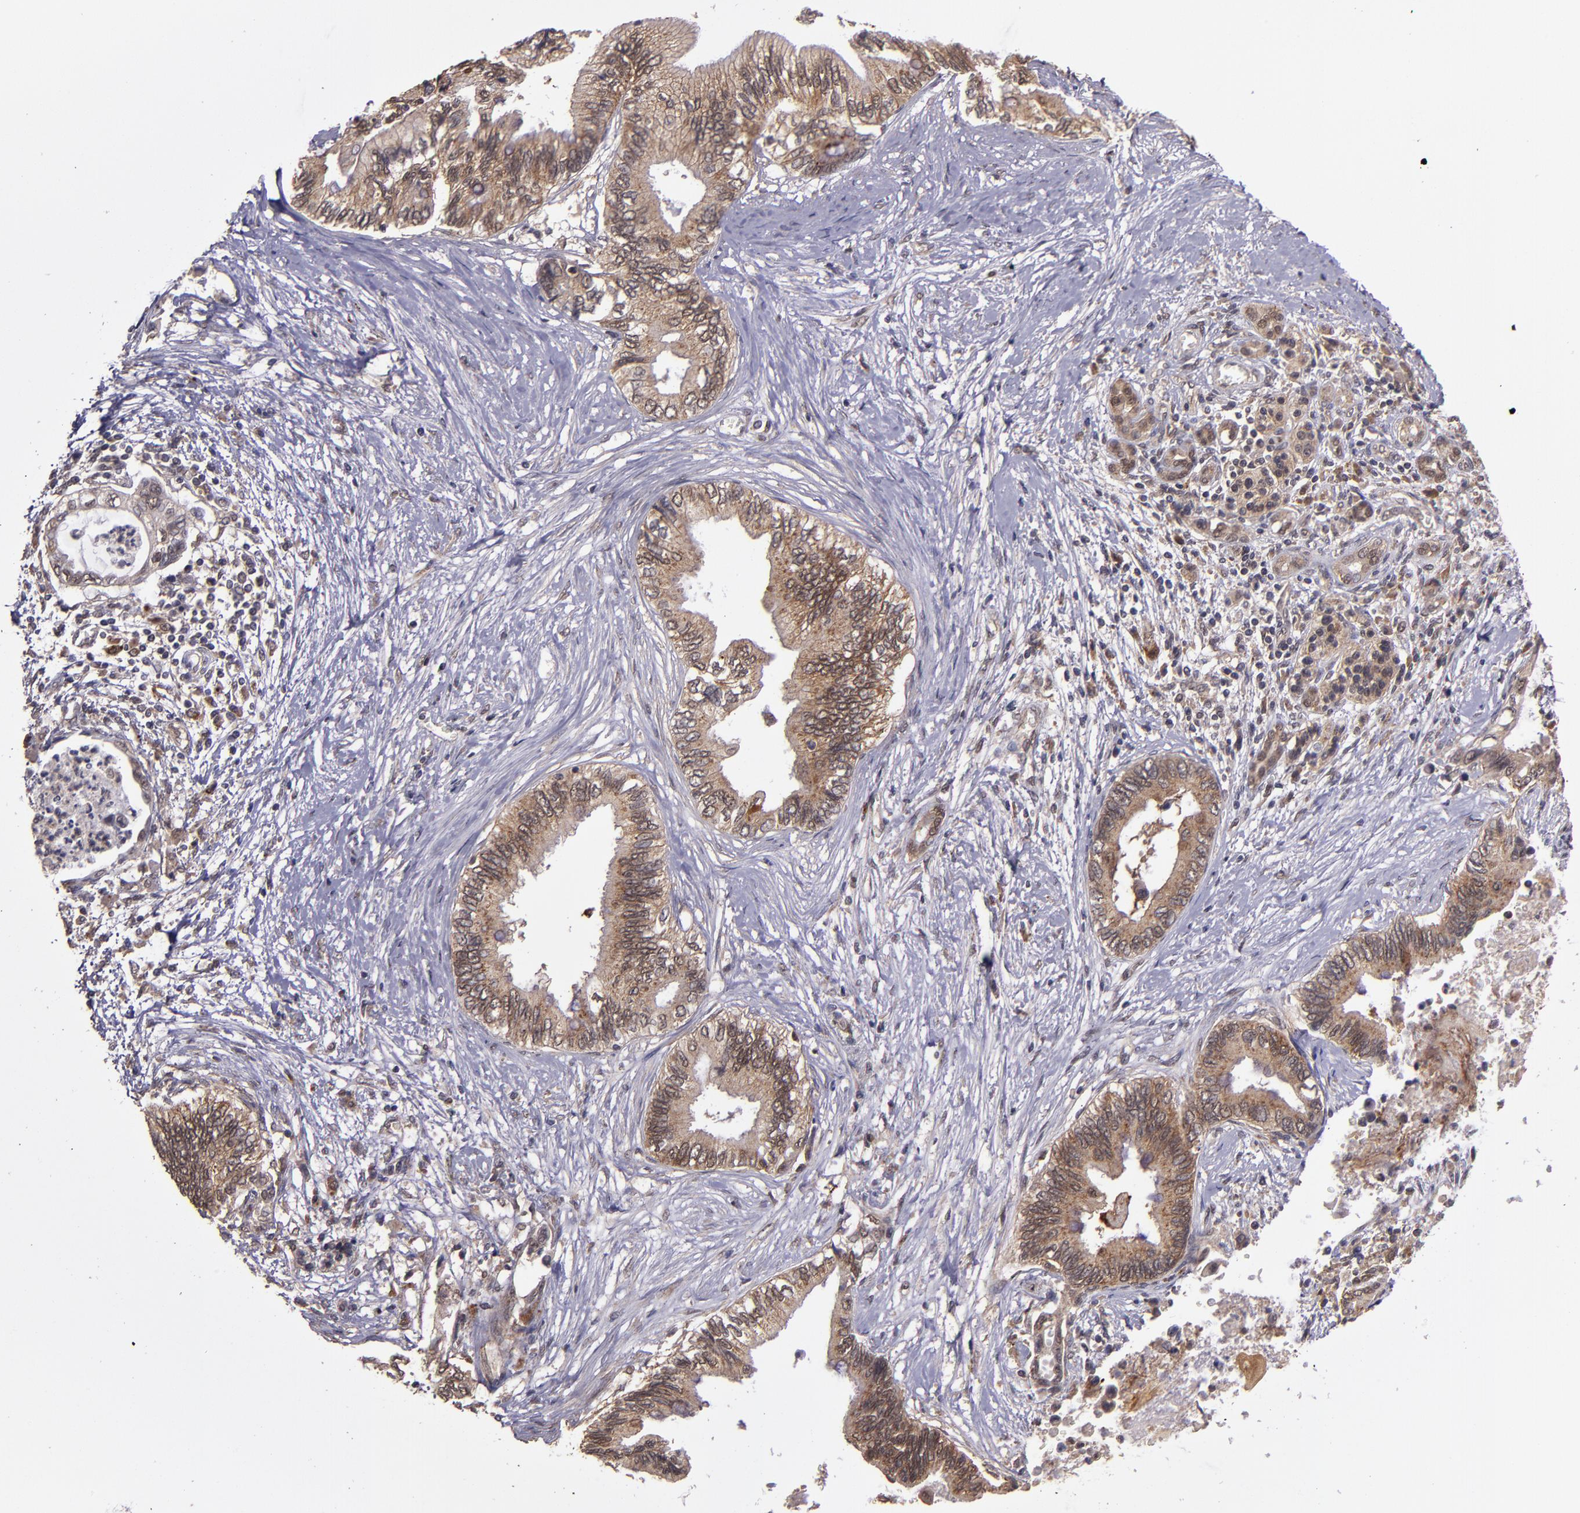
{"staining": {"intensity": "moderate", "quantity": ">75%", "location": "cytoplasmic/membranous"}, "tissue": "pancreatic cancer", "cell_type": "Tumor cells", "image_type": "cancer", "snomed": [{"axis": "morphology", "description": "Adenocarcinoma, NOS"}, {"axis": "topography", "description": "Pancreas"}], "caption": "DAB immunohistochemical staining of human pancreatic cancer demonstrates moderate cytoplasmic/membranous protein positivity in about >75% of tumor cells.", "gene": "FTSJ1", "patient": {"sex": "female", "age": 66}}